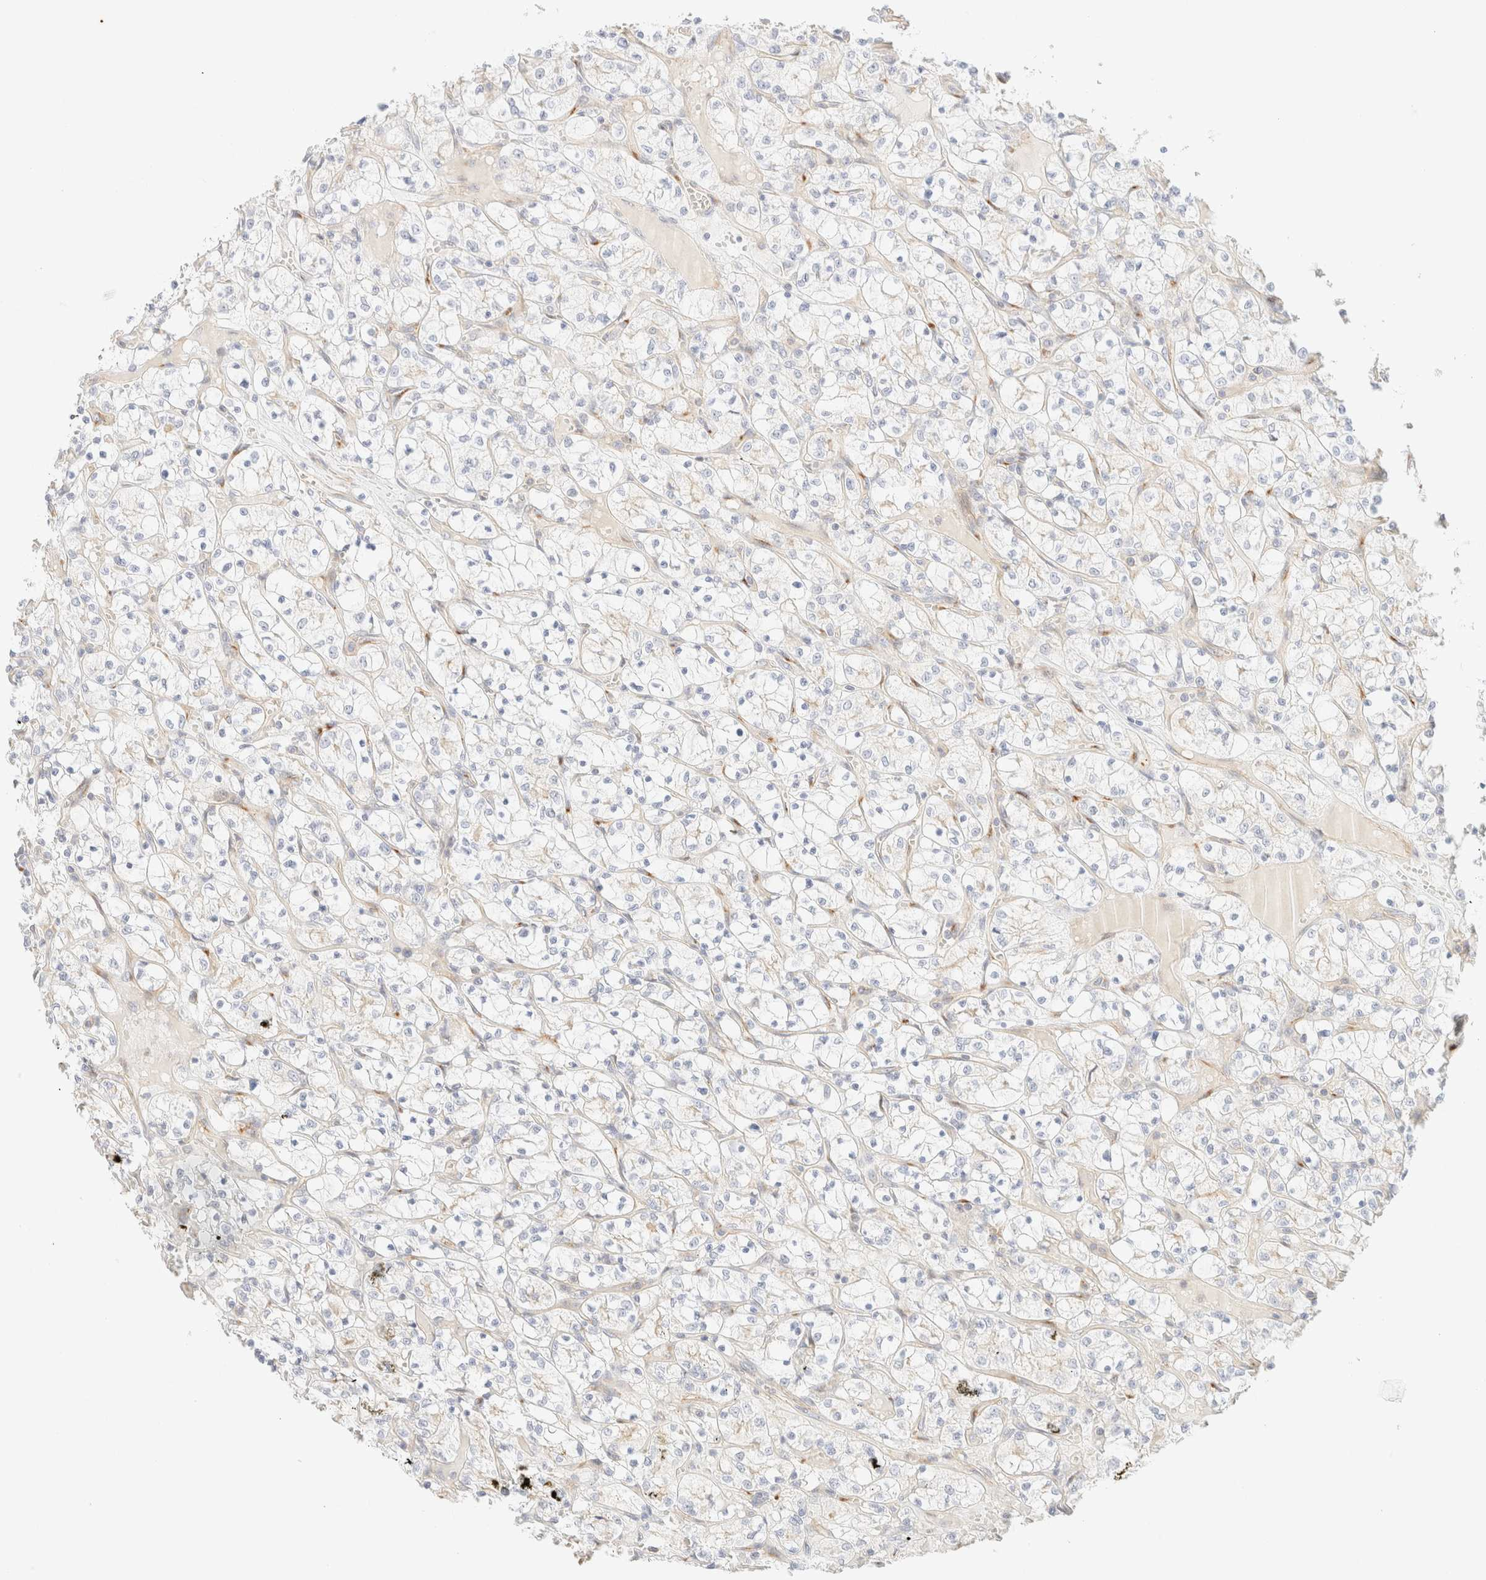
{"staining": {"intensity": "negative", "quantity": "none", "location": "none"}, "tissue": "renal cancer", "cell_type": "Tumor cells", "image_type": "cancer", "snomed": [{"axis": "morphology", "description": "Adenocarcinoma, NOS"}, {"axis": "topography", "description": "Kidney"}], "caption": "Immunohistochemical staining of human renal adenocarcinoma displays no significant positivity in tumor cells. (Stains: DAB immunohistochemistry (IHC) with hematoxylin counter stain, Microscopy: brightfield microscopy at high magnification).", "gene": "MYO10", "patient": {"sex": "female", "age": 69}}